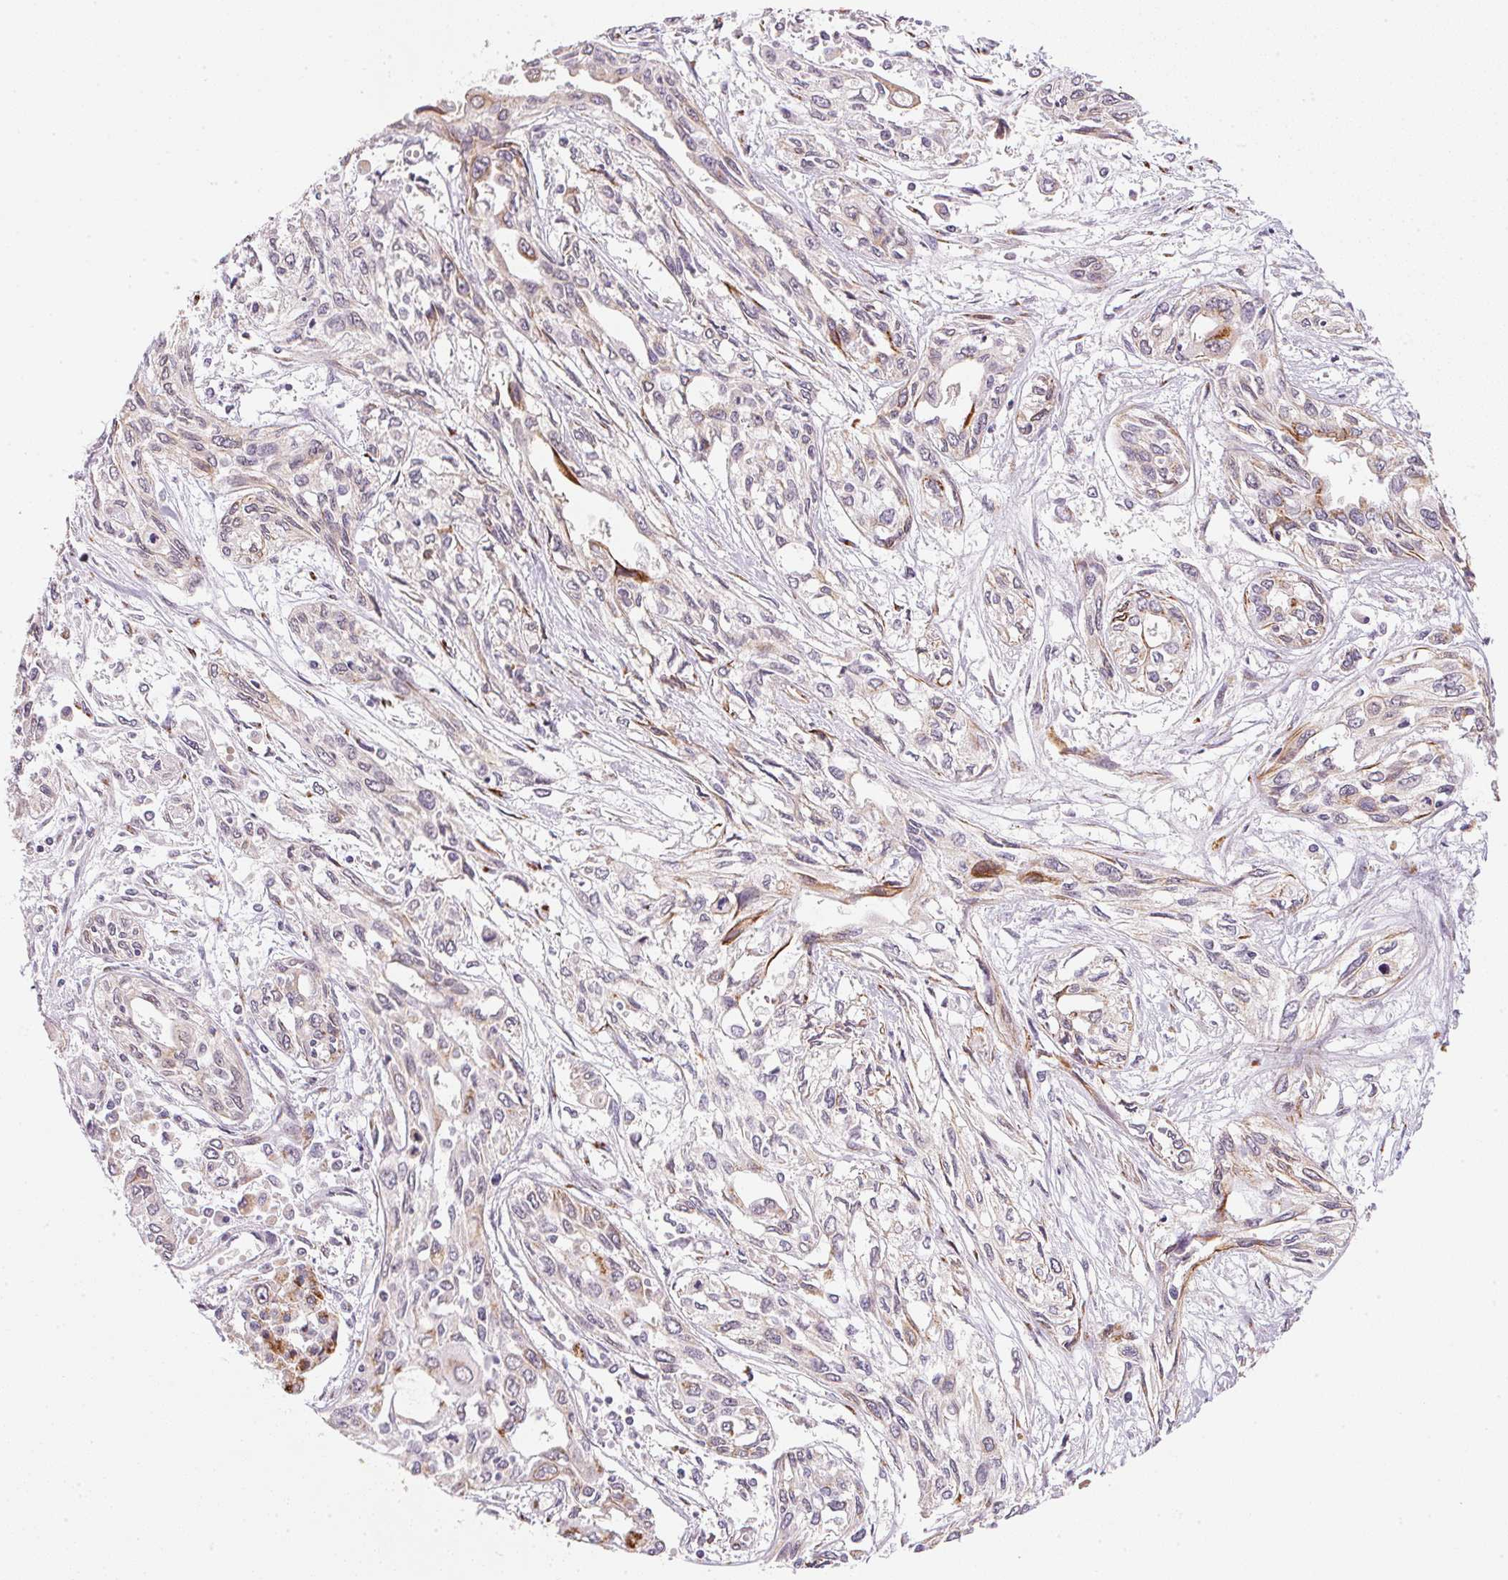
{"staining": {"intensity": "moderate", "quantity": ">75%", "location": "cytoplasmic/membranous"}, "tissue": "pancreatic cancer", "cell_type": "Tumor cells", "image_type": "cancer", "snomed": [{"axis": "morphology", "description": "Adenocarcinoma, NOS"}, {"axis": "topography", "description": "Pancreas"}], "caption": "Immunohistochemical staining of pancreatic adenocarcinoma exhibits medium levels of moderate cytoplasmic/membranous protein staining in about >75% of tumor cells. (Brightfield microscopy of DAB IHC at high magnification).", "gene": "RAB22A", "patient": {"sex": "female", "age": 55}}